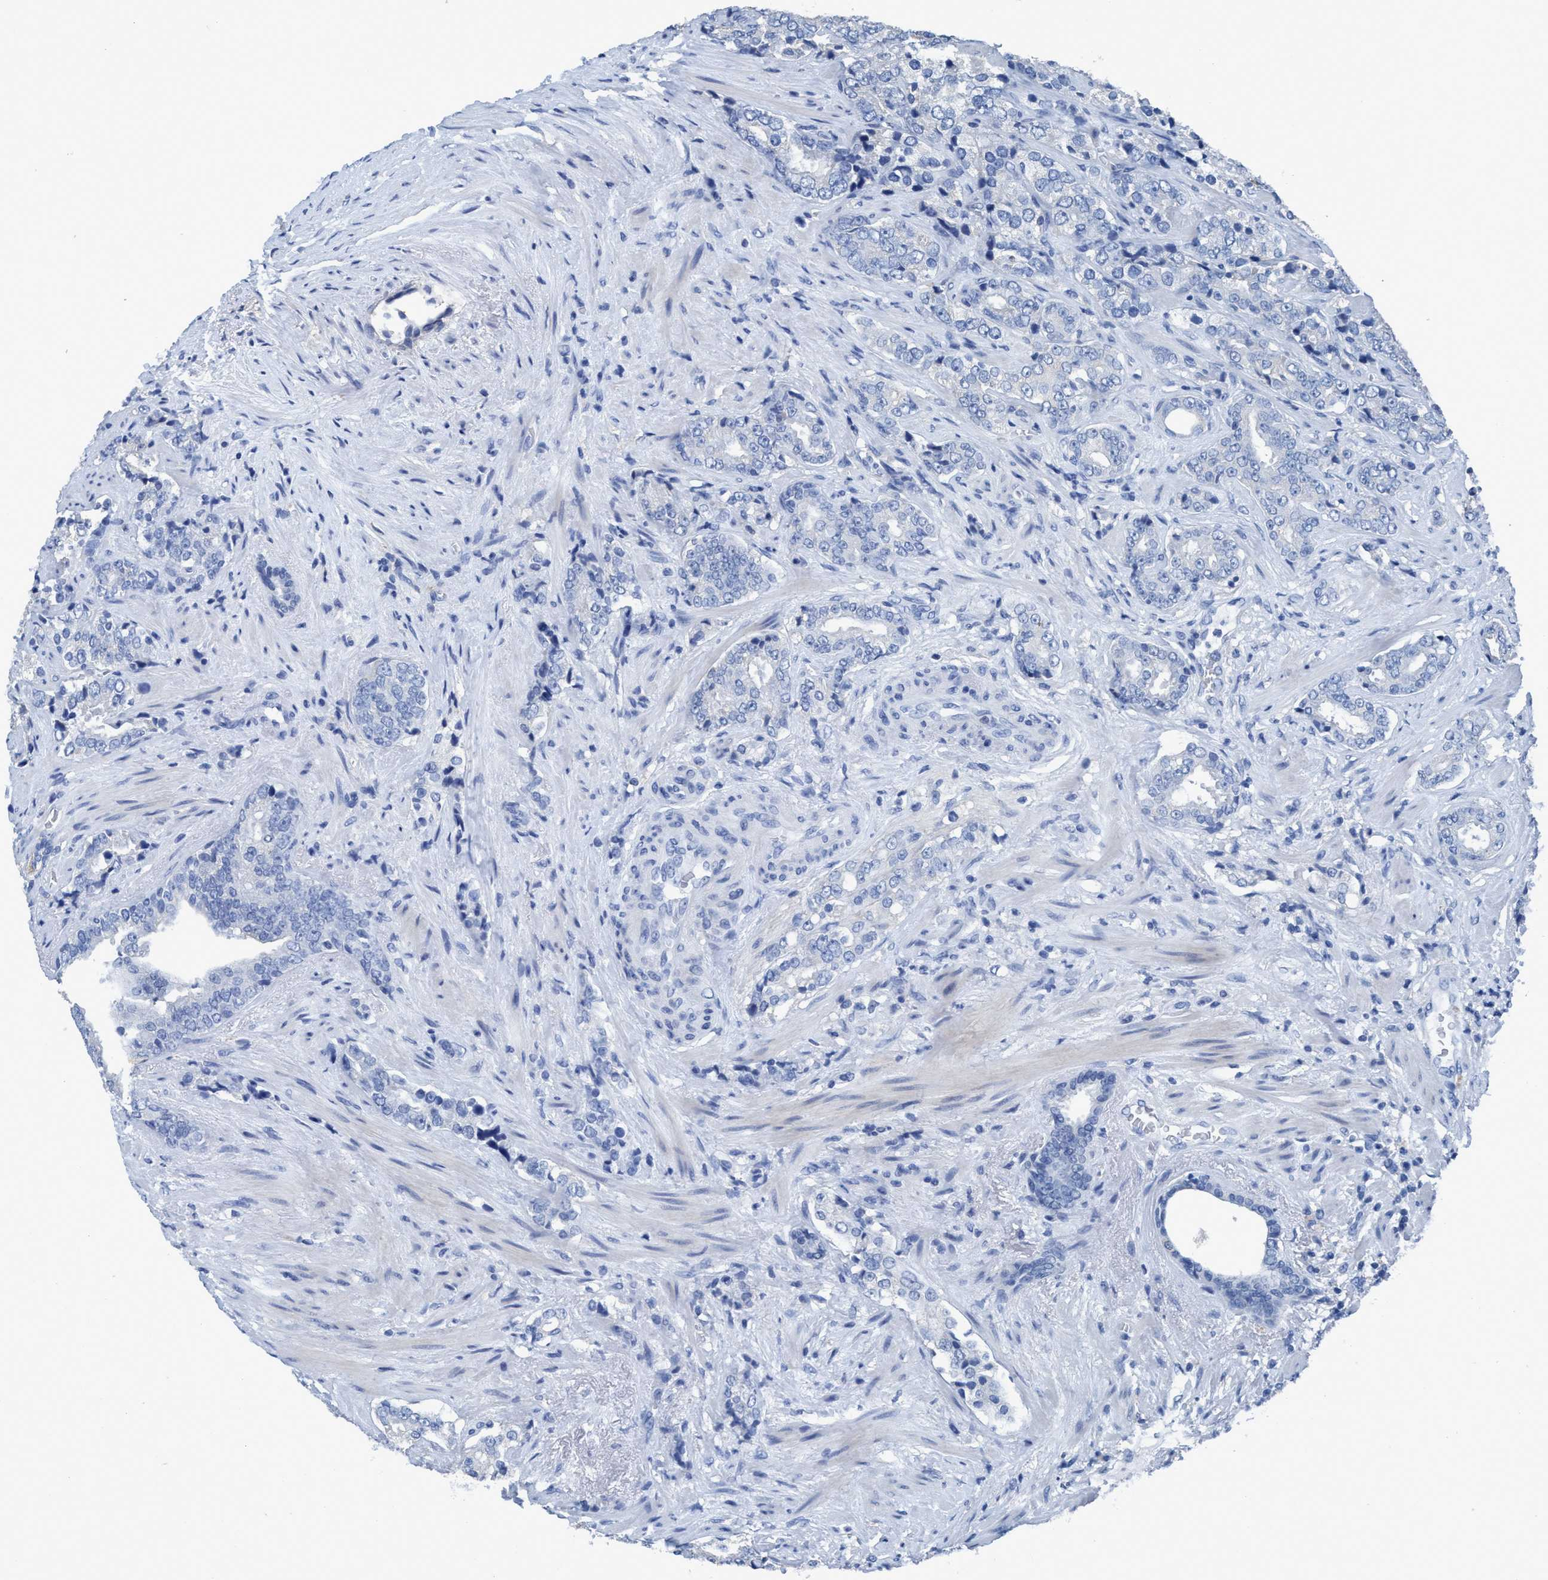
{"staining": {"intensity": "negative", "quantity": "none", "location": "none"}, "tissue": "prostate cancer", "cell_type": "Tumor cells", "image_type": "cancer", "snomed": [{"axis": "morphology", "description": "Adenocarcinoma, High grade"}, {"axis": "topography", "description": "Prostate"}], "caption": "Prostate cancer (adenocarcinoma (high-grade)) was stained to show a protein in brown. There is no significant positivity in tumor cells.", "gene": "DNAI1", "patient": {"sex": "male", "age": 71}}